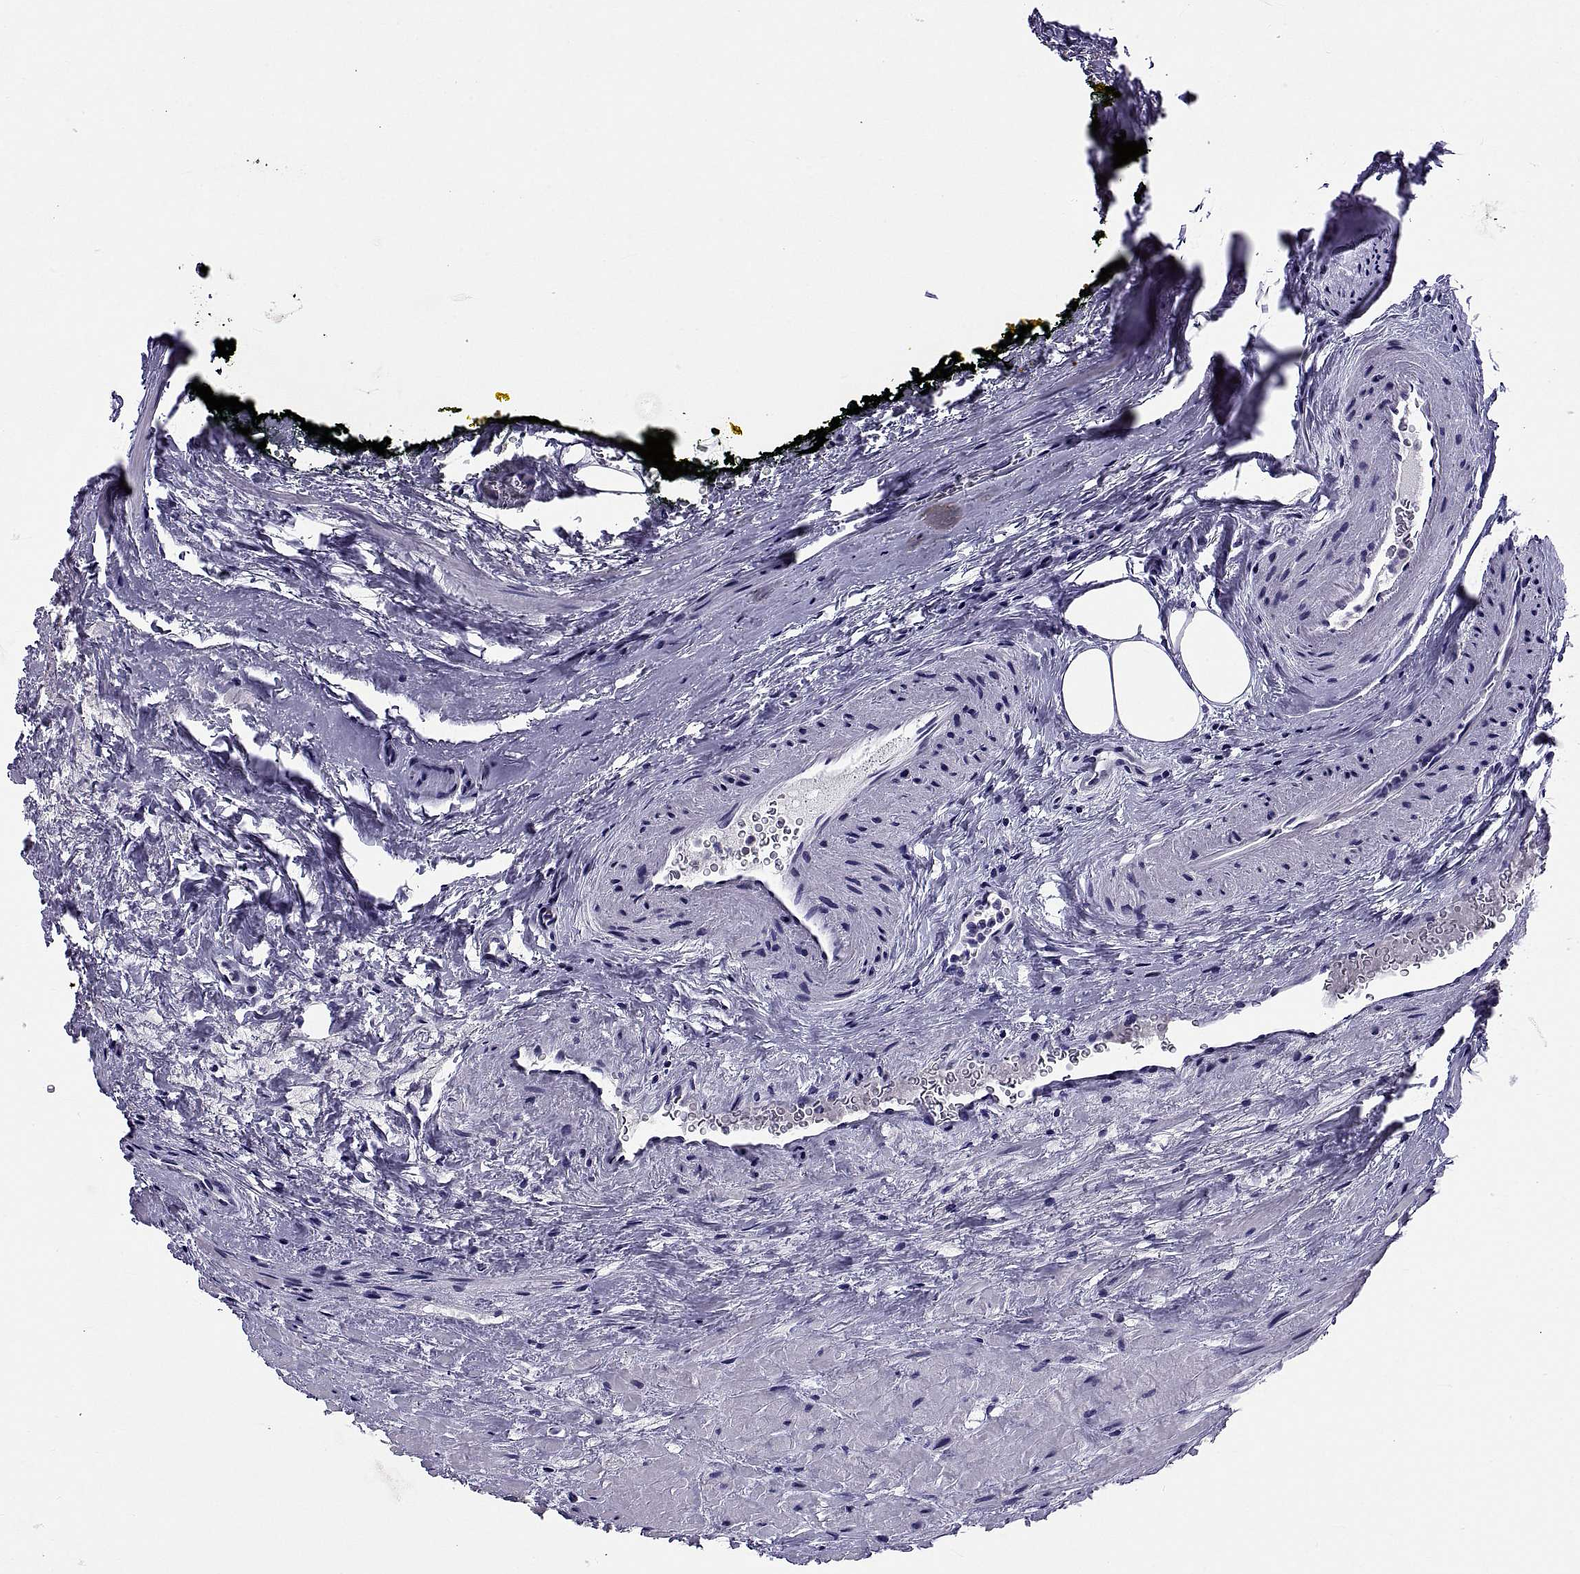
{"staining": {"intensity": "negative", "quantity": "none", "location": "none"}, "tissue": "prostate cancer", "cell_type": "Tumor cells", "image_type": "cancer", "snomed": [{"axis": "morphology", "description": "Adenocarcinoma, NOS"}, {"axis": "morphology", "description": "Adenocarcinoma, High grade"}, {"axis": "topography", "description": "Prostate"}], "caption": "Immunohistochemistry (IHC) photomicrograph of neoplastic tissue: human adenocarcinoma (high-grade) (prostate) stained with DAB (3,3'-diaminobenzidine) demonstrates no significant protein staining in tumor cells.", "gene": "TGFBR3L", "patient": {"sex": "male", "age": 62}}